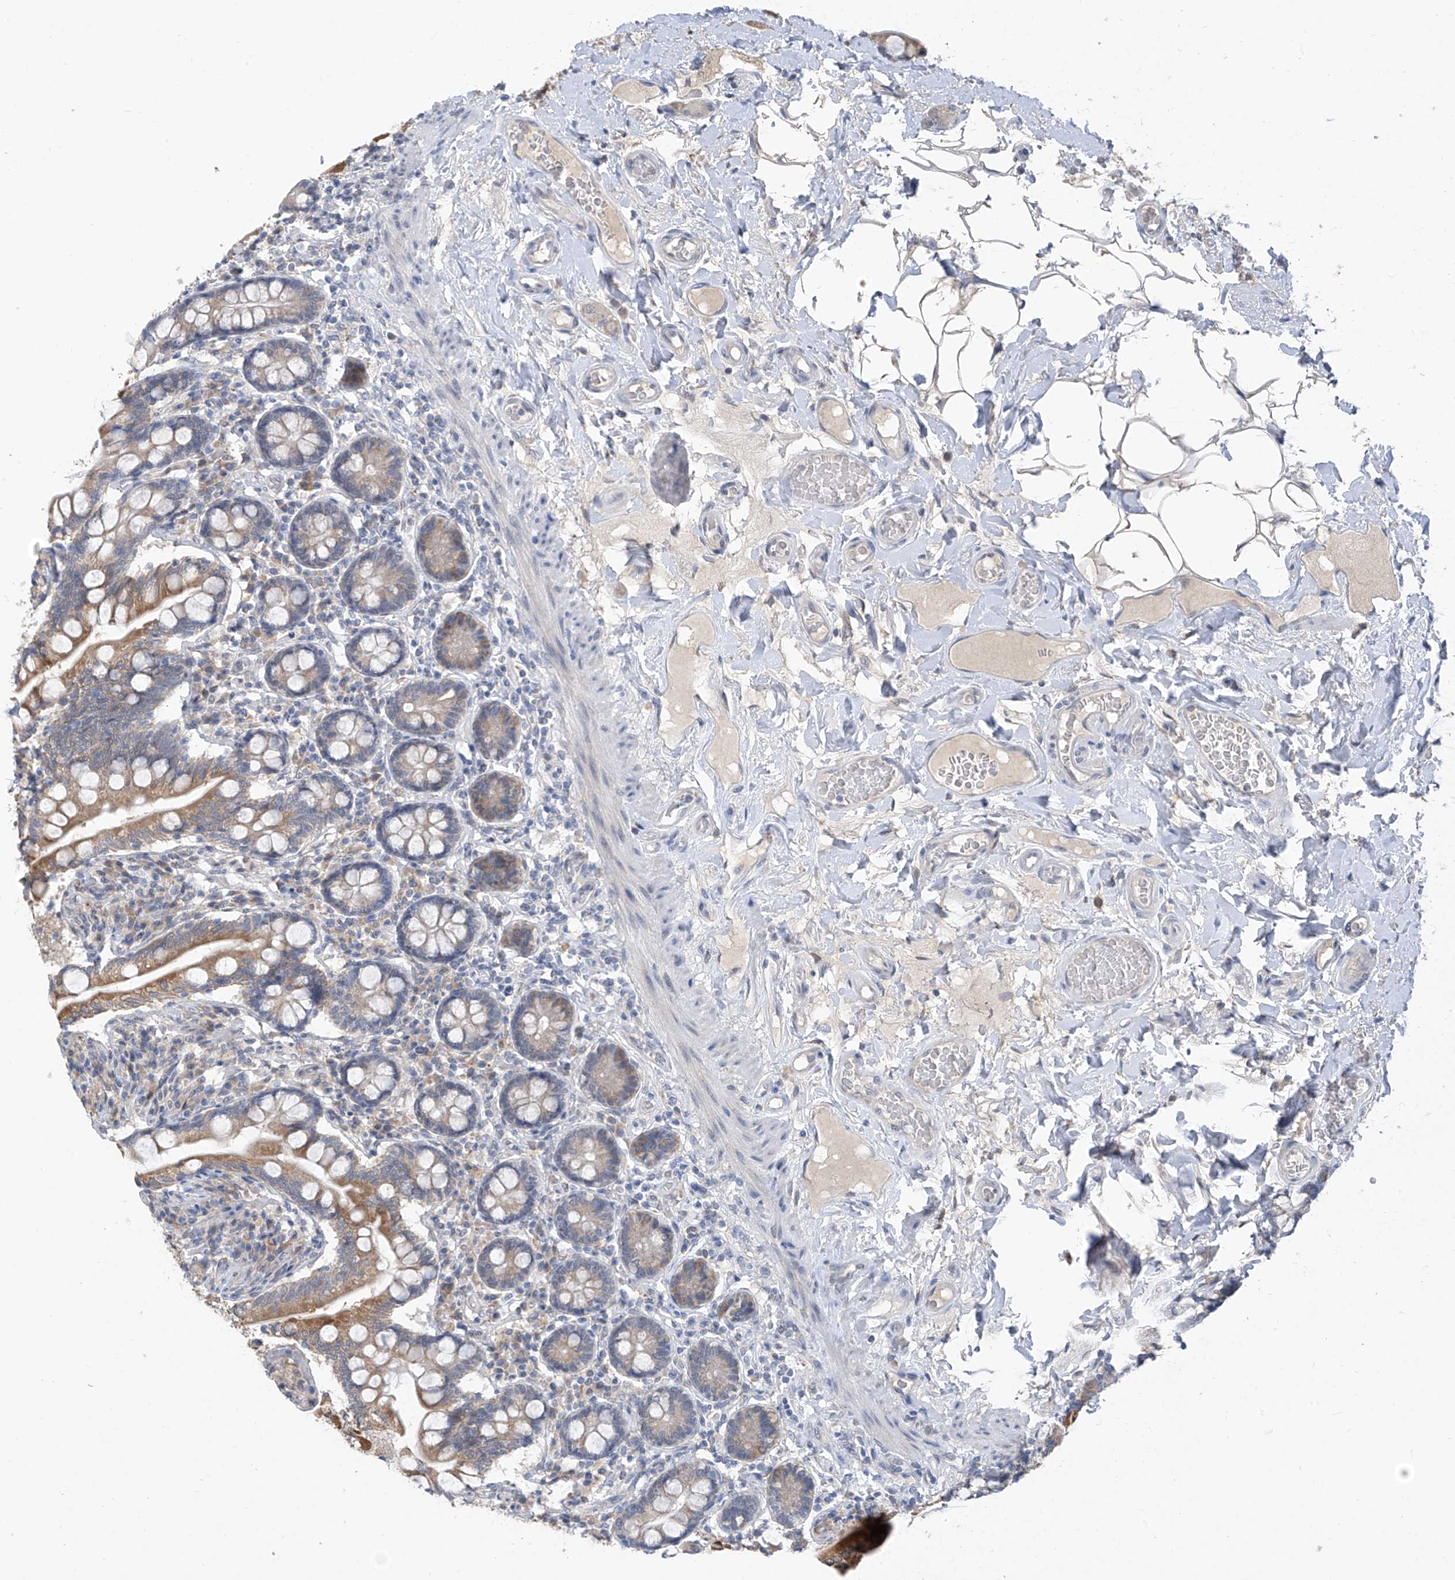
{"staining": {"intensity": "moderate", "quantity": "25%-75%", "location": "cytoplasmic/membranous"}, "tissue": "small intestine", "cell_type": "Glandular cells", "image_type": "normal", "snomed": [{"axis": "morphology", "description": "Normal tissue, NOS"}, {"axis": "topography", "description": "Small intestine"}], "caption": "High-power microscopy captured an immunohistochemistry (IHC) photomicrograph of normal small intestine, revealing moderate cytoplasmic/membranous staining in approximately 25%-75% of glandular cells.", "gene": "CYP4V2", "patient": {"sex": "female", "age": 64}}